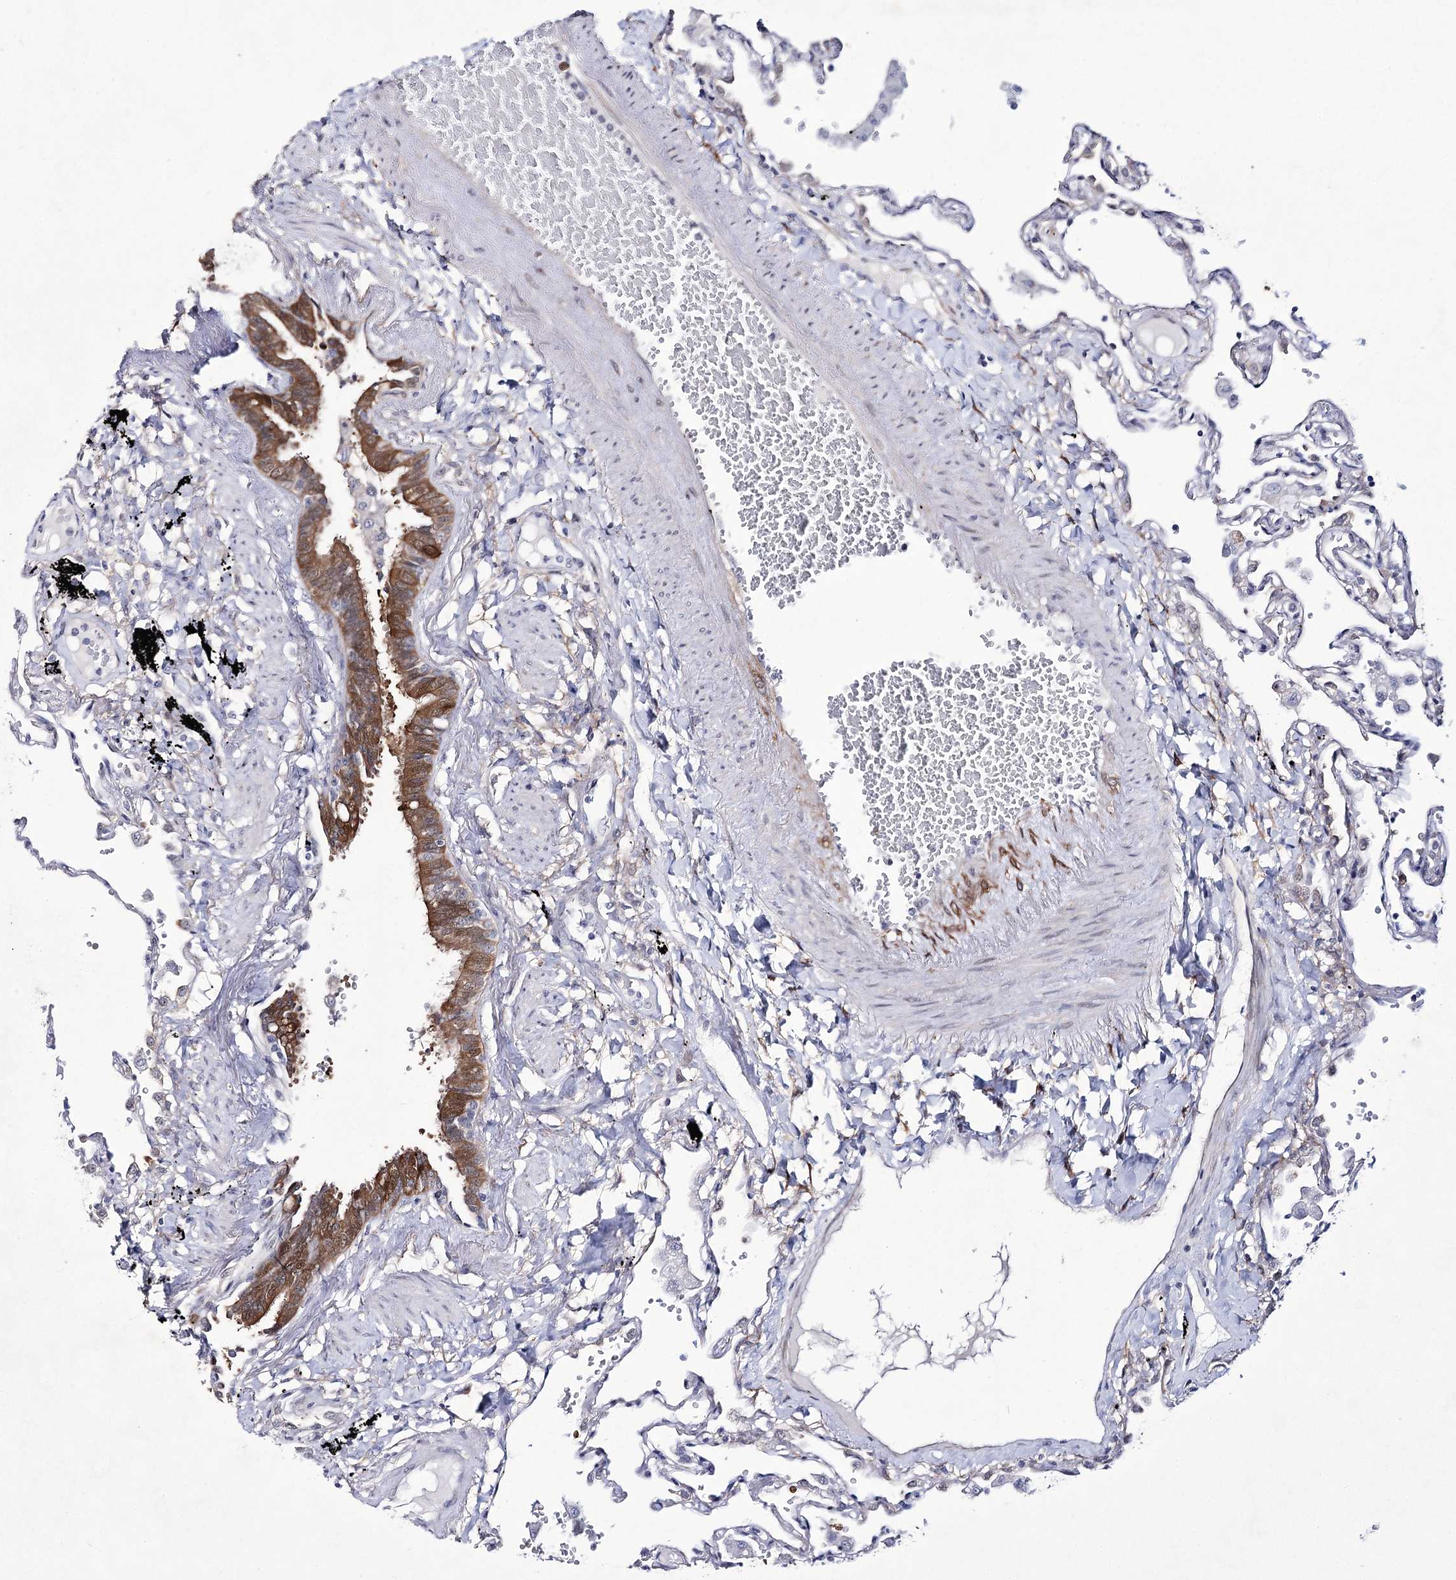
{"staining": {"intensity": "negative", "quantity": "none", "location": "none"}, "tissue": "lung", "cell_type": "Alveolar cells", "image_type": "normal", "snomed": [{"axis": "morphology", "description": "Normal tissue, NOS"}, {"axis": "topography", "description": "Lung"}], "caption": "DAB immunohistochemical staining of unremarkable lung displays no significant expression in alveolar cells.", "gene": "UGDH", "patient": {"sex": "female", "age": 67}}